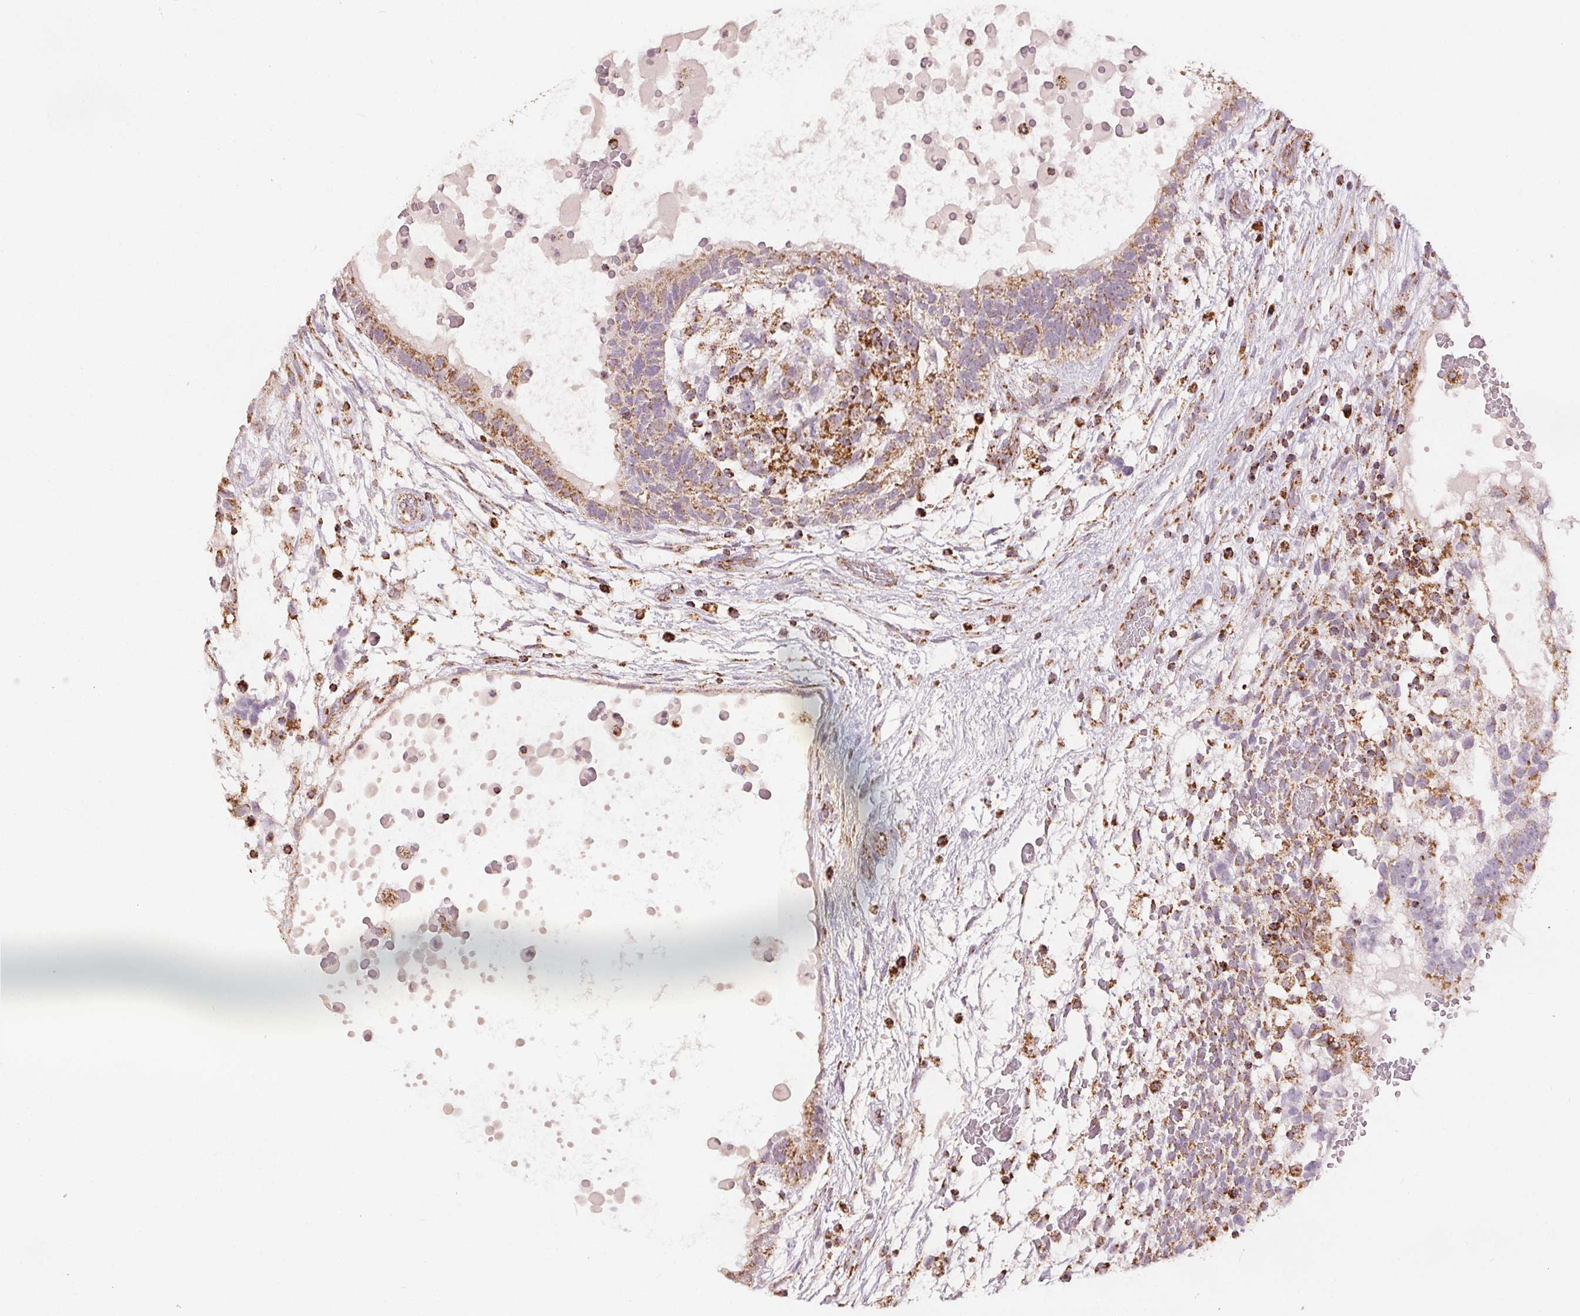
{"staining": {"intensity": "moderate", "quantity": "25%-75%", "location": "cytoplasmic/membranous"}, "tissue": "testis cancer", "cell_type": "Tumor cells", "image_type": "cancer", "snomed": [{"axis": "morphology", "description": "Normal tissue, NOS"}, {"axis": "morphology", "description": "Carcinoma, Embryonal, NOS"}, {"axis": "topography", "description": "Testis"}], "caption": "Immunohistochemical staining of testis cancer shows medium levels of moderate cytoplasmic/membranous expression in about 25%-75% of tumor cells.", "gene": "SDHB", "patient": {"sex": "male", "age": 32}}